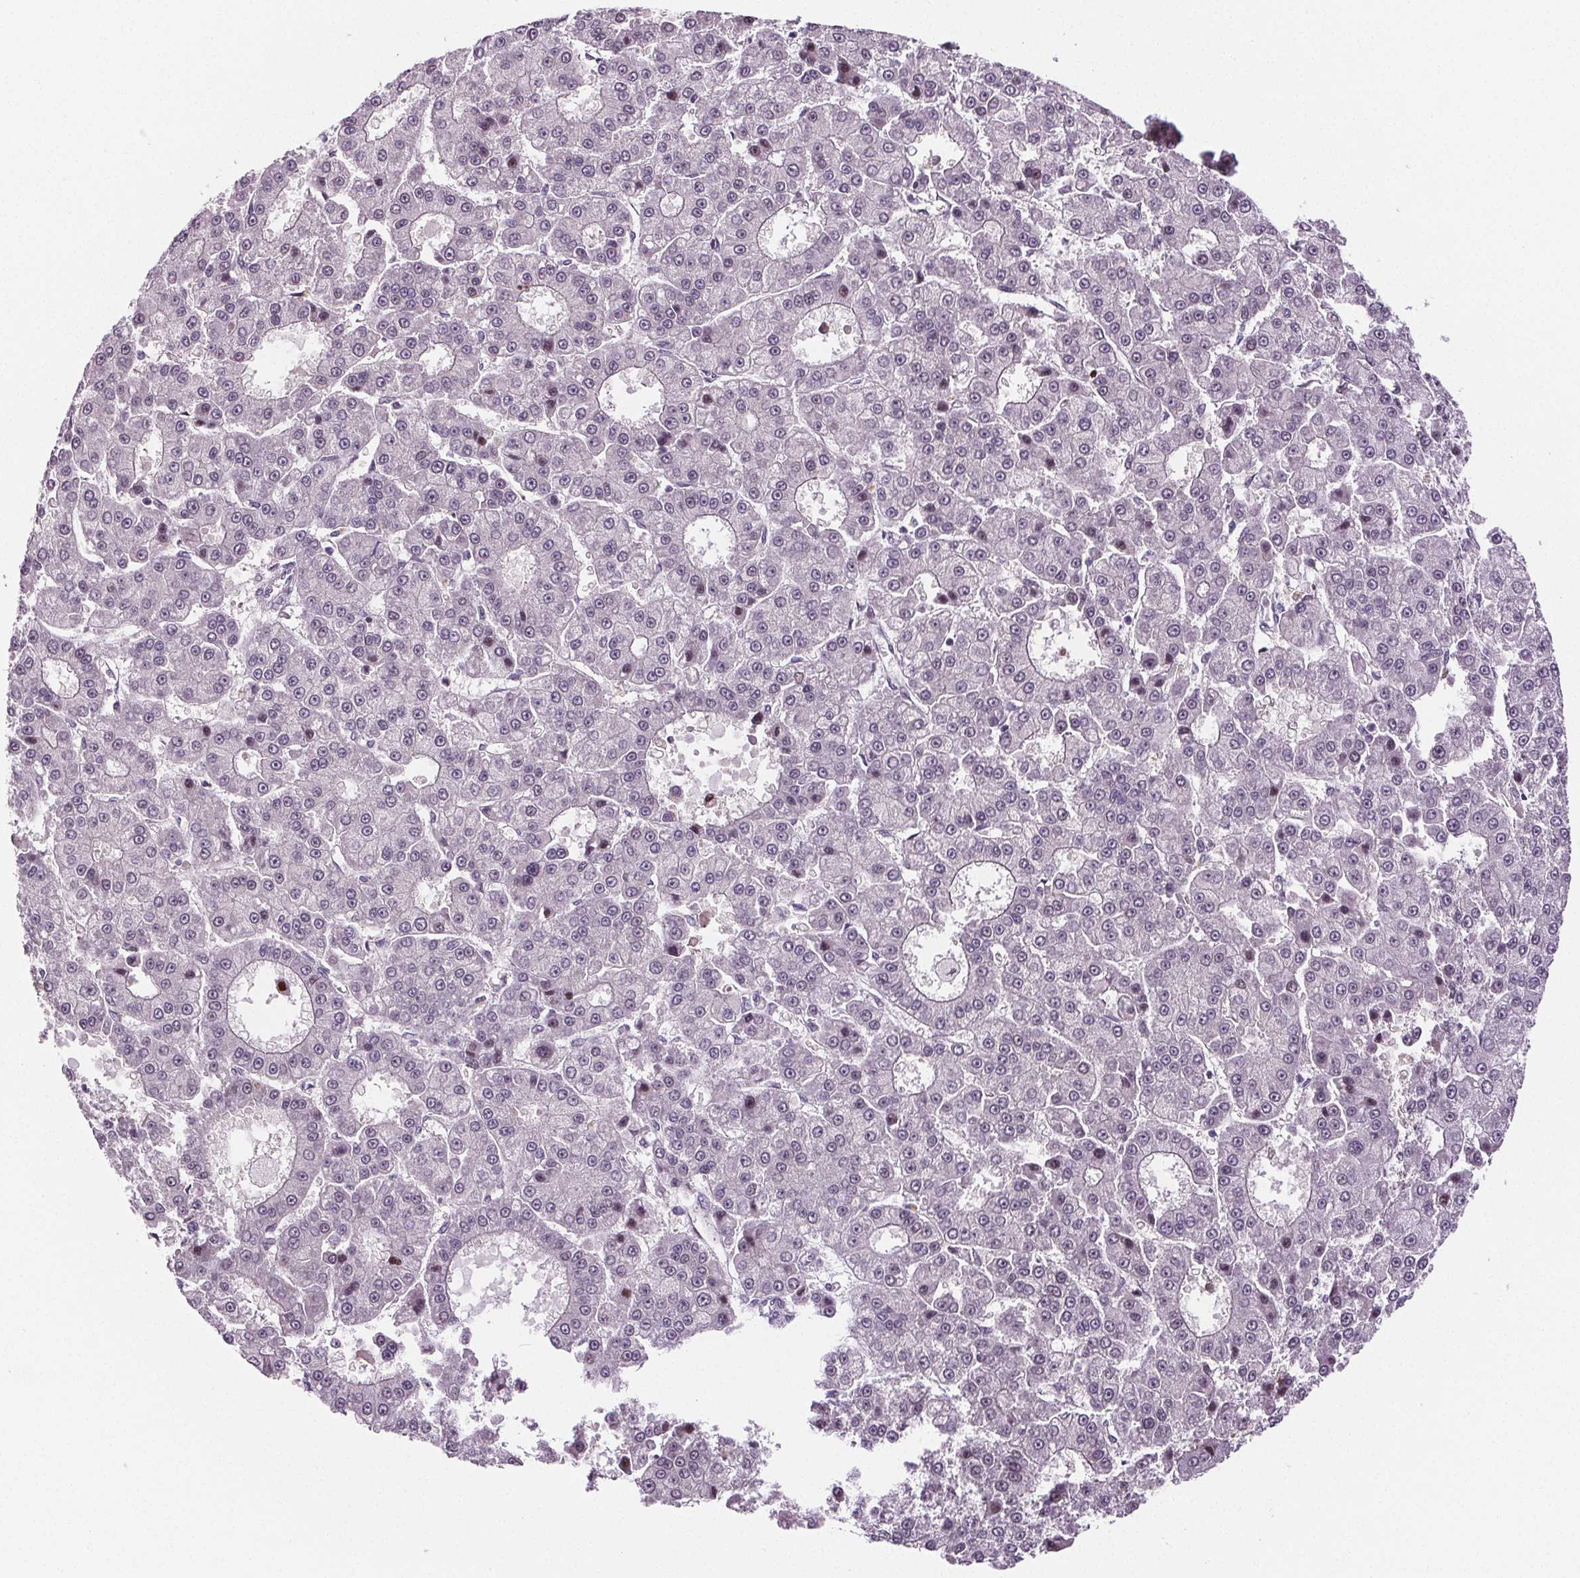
{"staining": {"intensity": "negative", "quantity": "none", "location": "none"}, "tissue": "liver cancer", "cell_type": "Tumor cells", "image_type": "cancer", "snomed": [{"axis": "morphology", "description": "Carcinoma, Hepatocellular, NOS"}, {"axis": "topography", "description": "Liver"}], "caption": "Immunohistochemistry micrograph of neoplastic tissue: human liver hepatocellular carcinoma stained with DAB demonstrates no significant protein staining in tumor cells. (Stains: DAB (3,3'-diaminobenzidine) immunohistochemistry with hematoxylin counter stain, Microscopy: brightfield microscopy at high magnification).", "gene": "SUCLA2", "patient": {"sex": "male", "age": 70}}